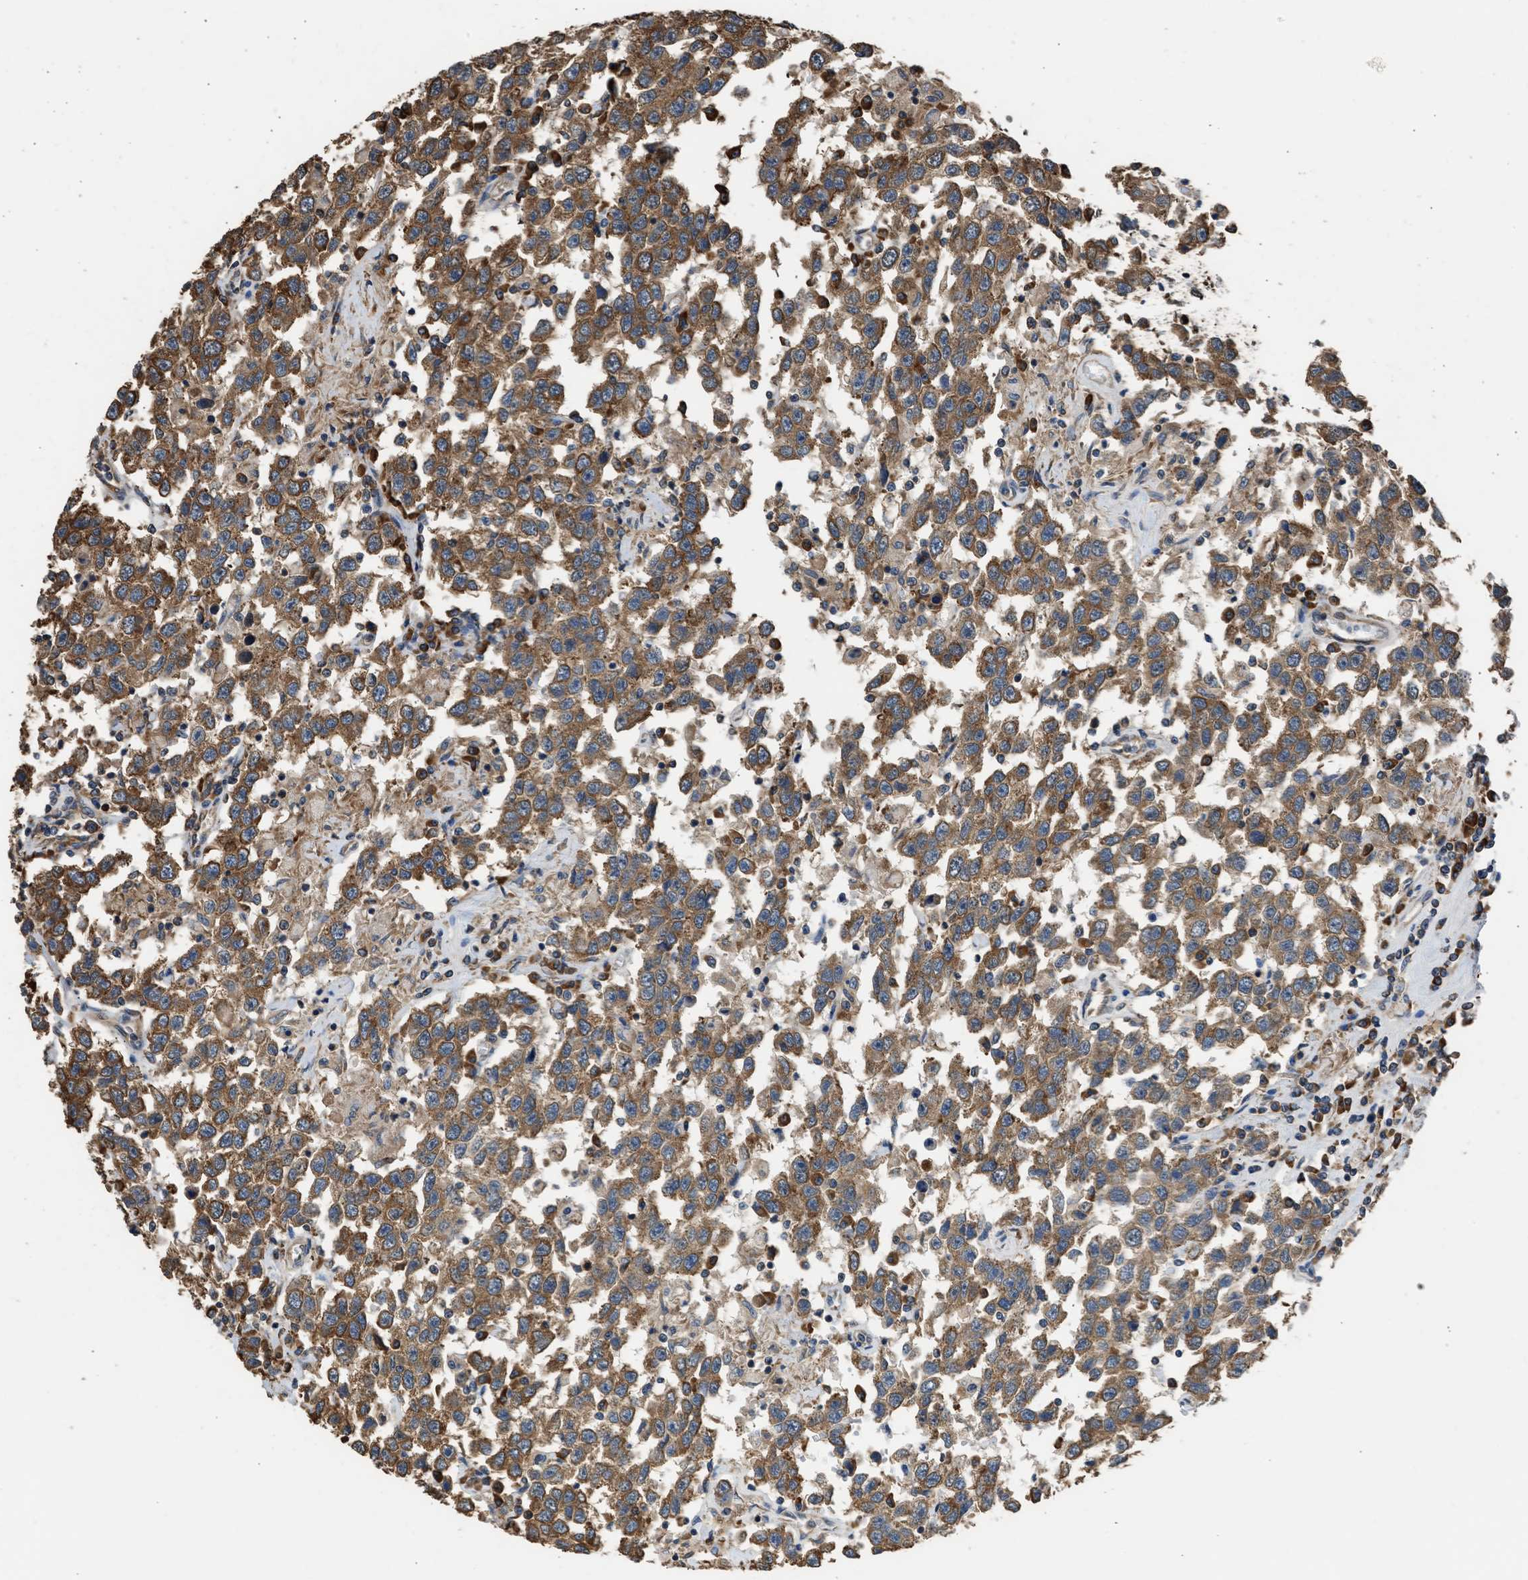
{"staining": {"intensity": "moderate", "quantity": ">75%", "location": "cytoplasmic/membranous"}, "tissue": "testis cancer", "cell_type": "Tumor cells", "image_type": "cancer", "snomed": [{"axis": "morphology", "description": "Seminoma, NOS"}, {"axis": "topography", "description": "Testis"}], "caption": "Protein staining reveals moderate cytoplasmic/membranous expression in approximately >75% of tumor cells in testis cancer (seminoma).", "gene": "SLC36A4", "patient": {"sex": "male", "age": 41}}